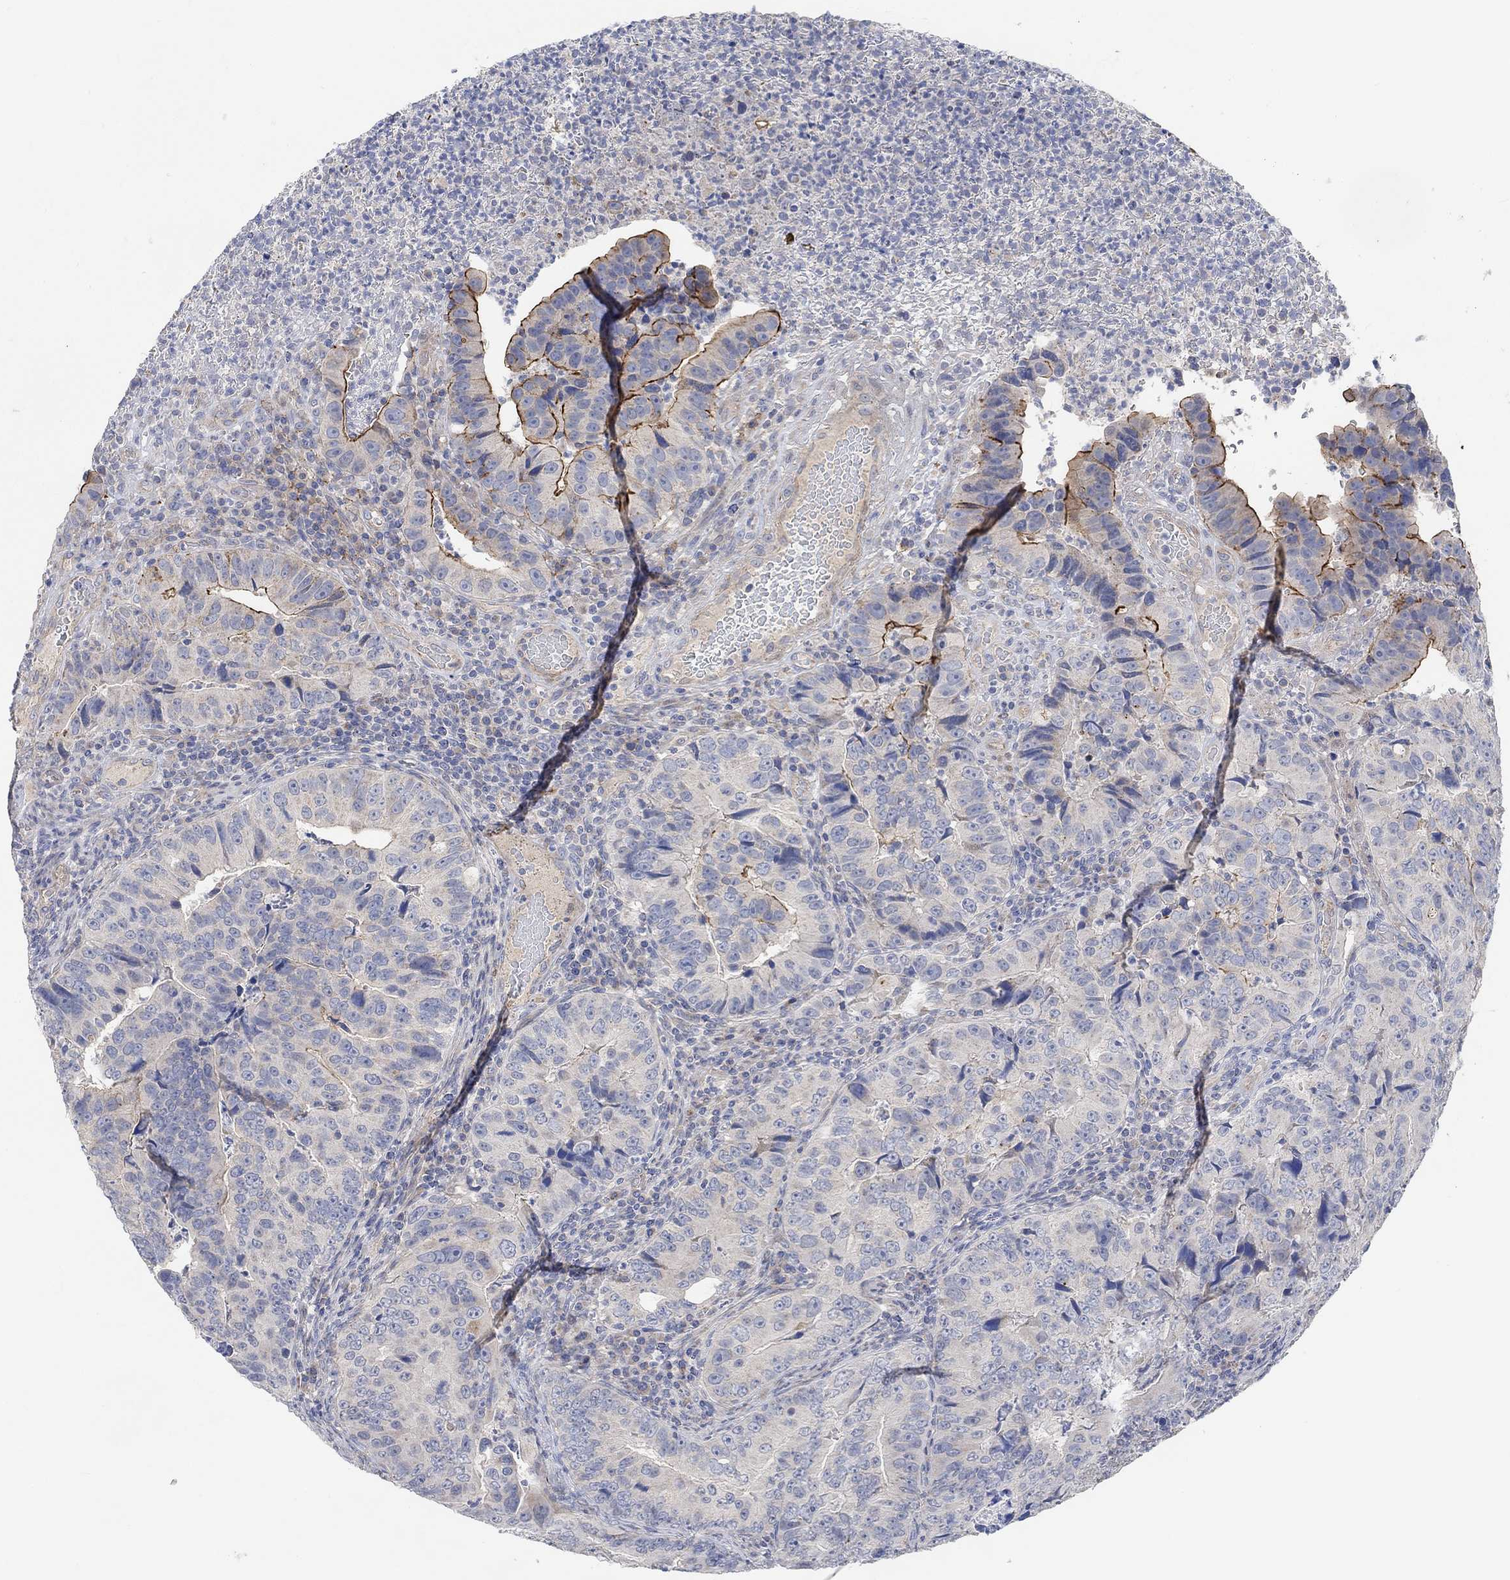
{"staining": {"intensity": "strong", "quantity": "<25%", "location": "cytoplasmic/membranous"}, "tissue": "colorectal cancer", "cell_type": "Tumor cells", "image_type": "cancer", "snomed": [{"axis": "morphology", "description": "Adenocarcinoma, NOS"}, {"axis": "topography", "description": "Colon"}], "caption": "Immunohistochemistry of adenocarcinoma (colorectal) reveals medium levels of strong cytoplasmic/membranous expression in about <25% of tumor cells.", "gene": "HCRTR1", "patient": {"sex": "female", "age": 72}}